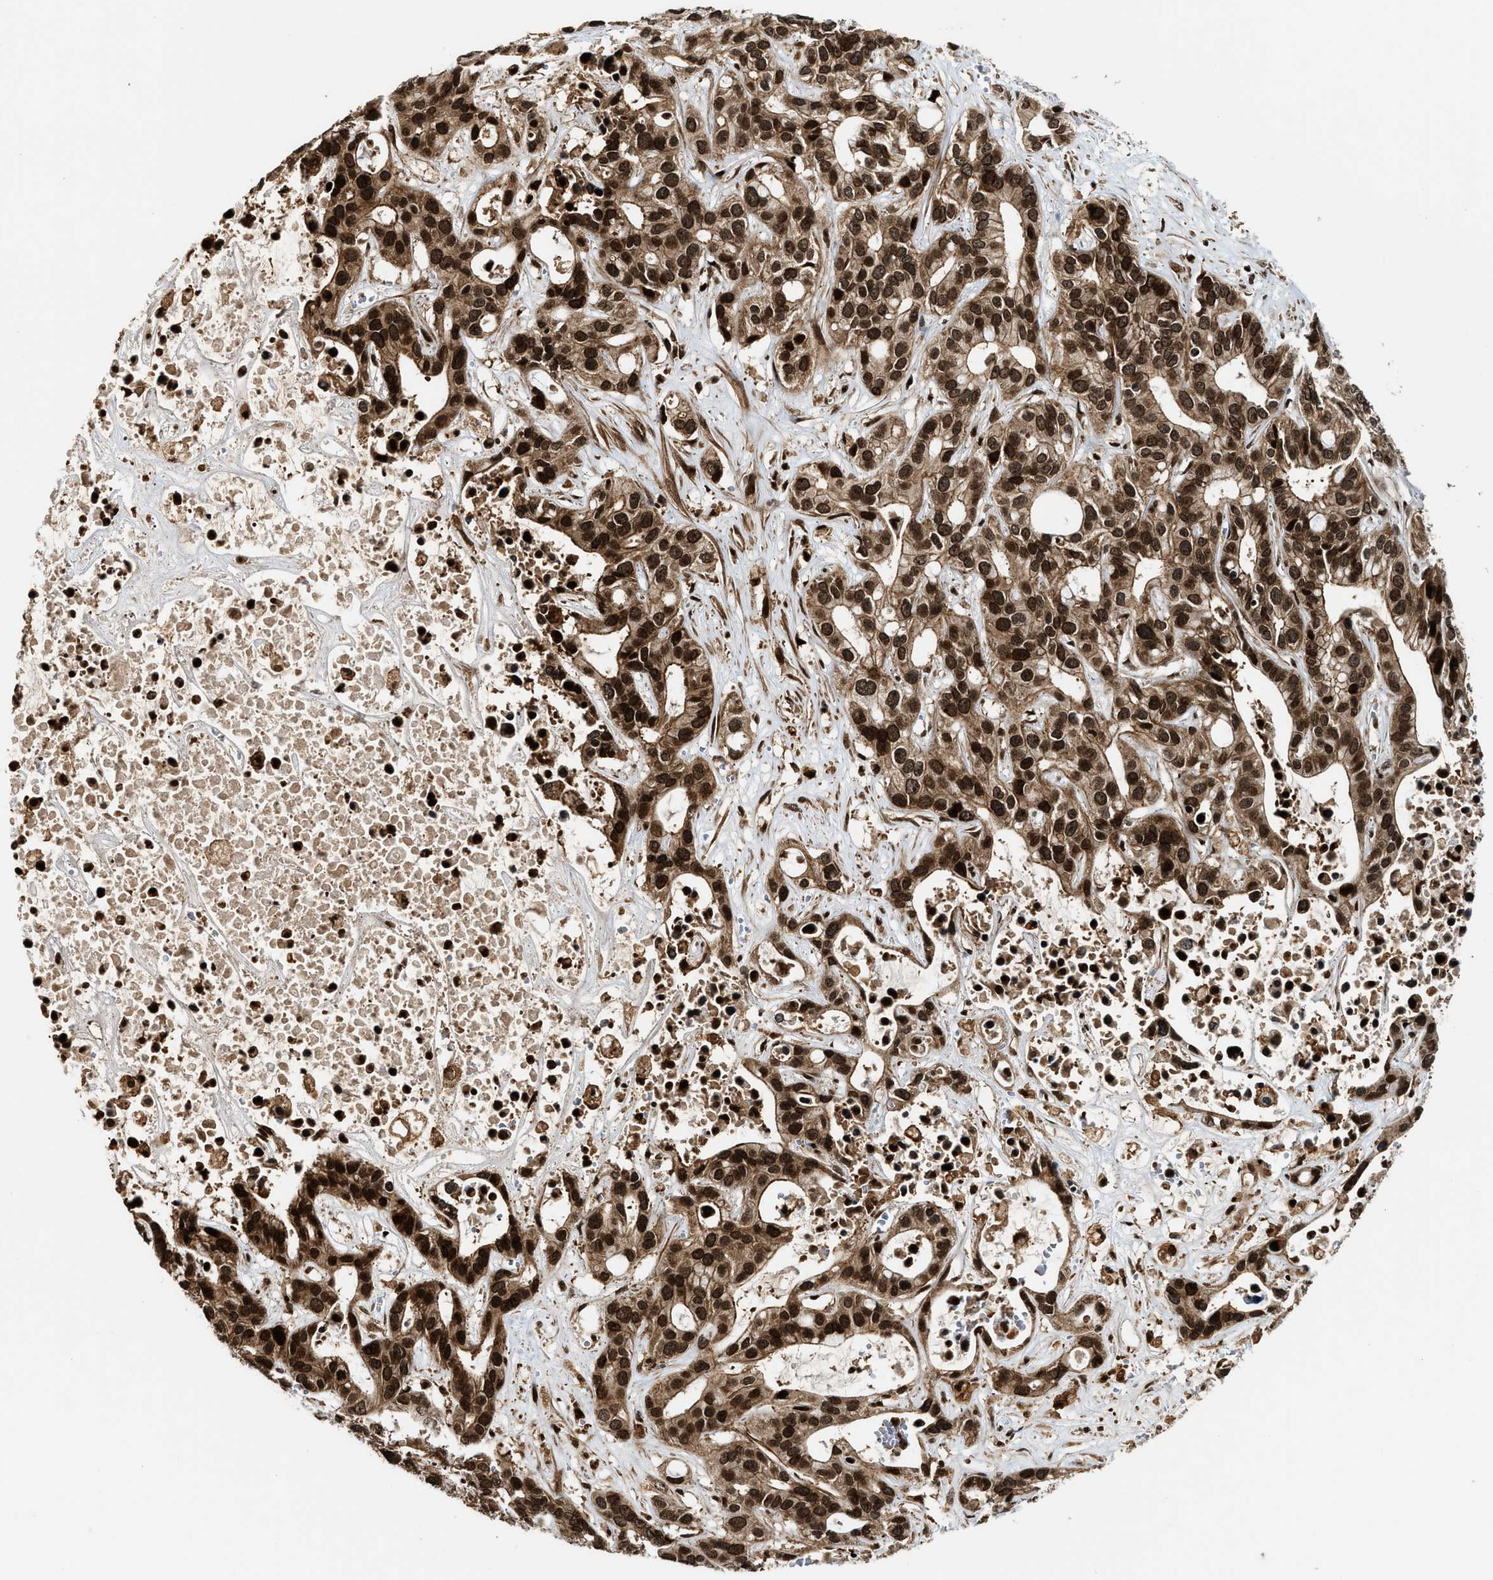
{"staining": {"intensity": "strong", "quantity": ">75%", "location": "cytoplasmic/membranous,nuclear"}, "tissue": "liver cancer", "cell_type": "Tumor cells", "image_type": "cancer", "snomed": [{"axis": "morphology", "description": "Cholangiocarcinoma"}, {"axis": "topography", "description": "Liver"}], "caption": "Tumor cells reveal high levels of strong cytoplasmic/membranous and nuclear expression in approximately >75% of cells in human liver cancer (cholangiocarcinoma).", "gene": "MDM2", "patient": {"sex": "female", "age": 65}}